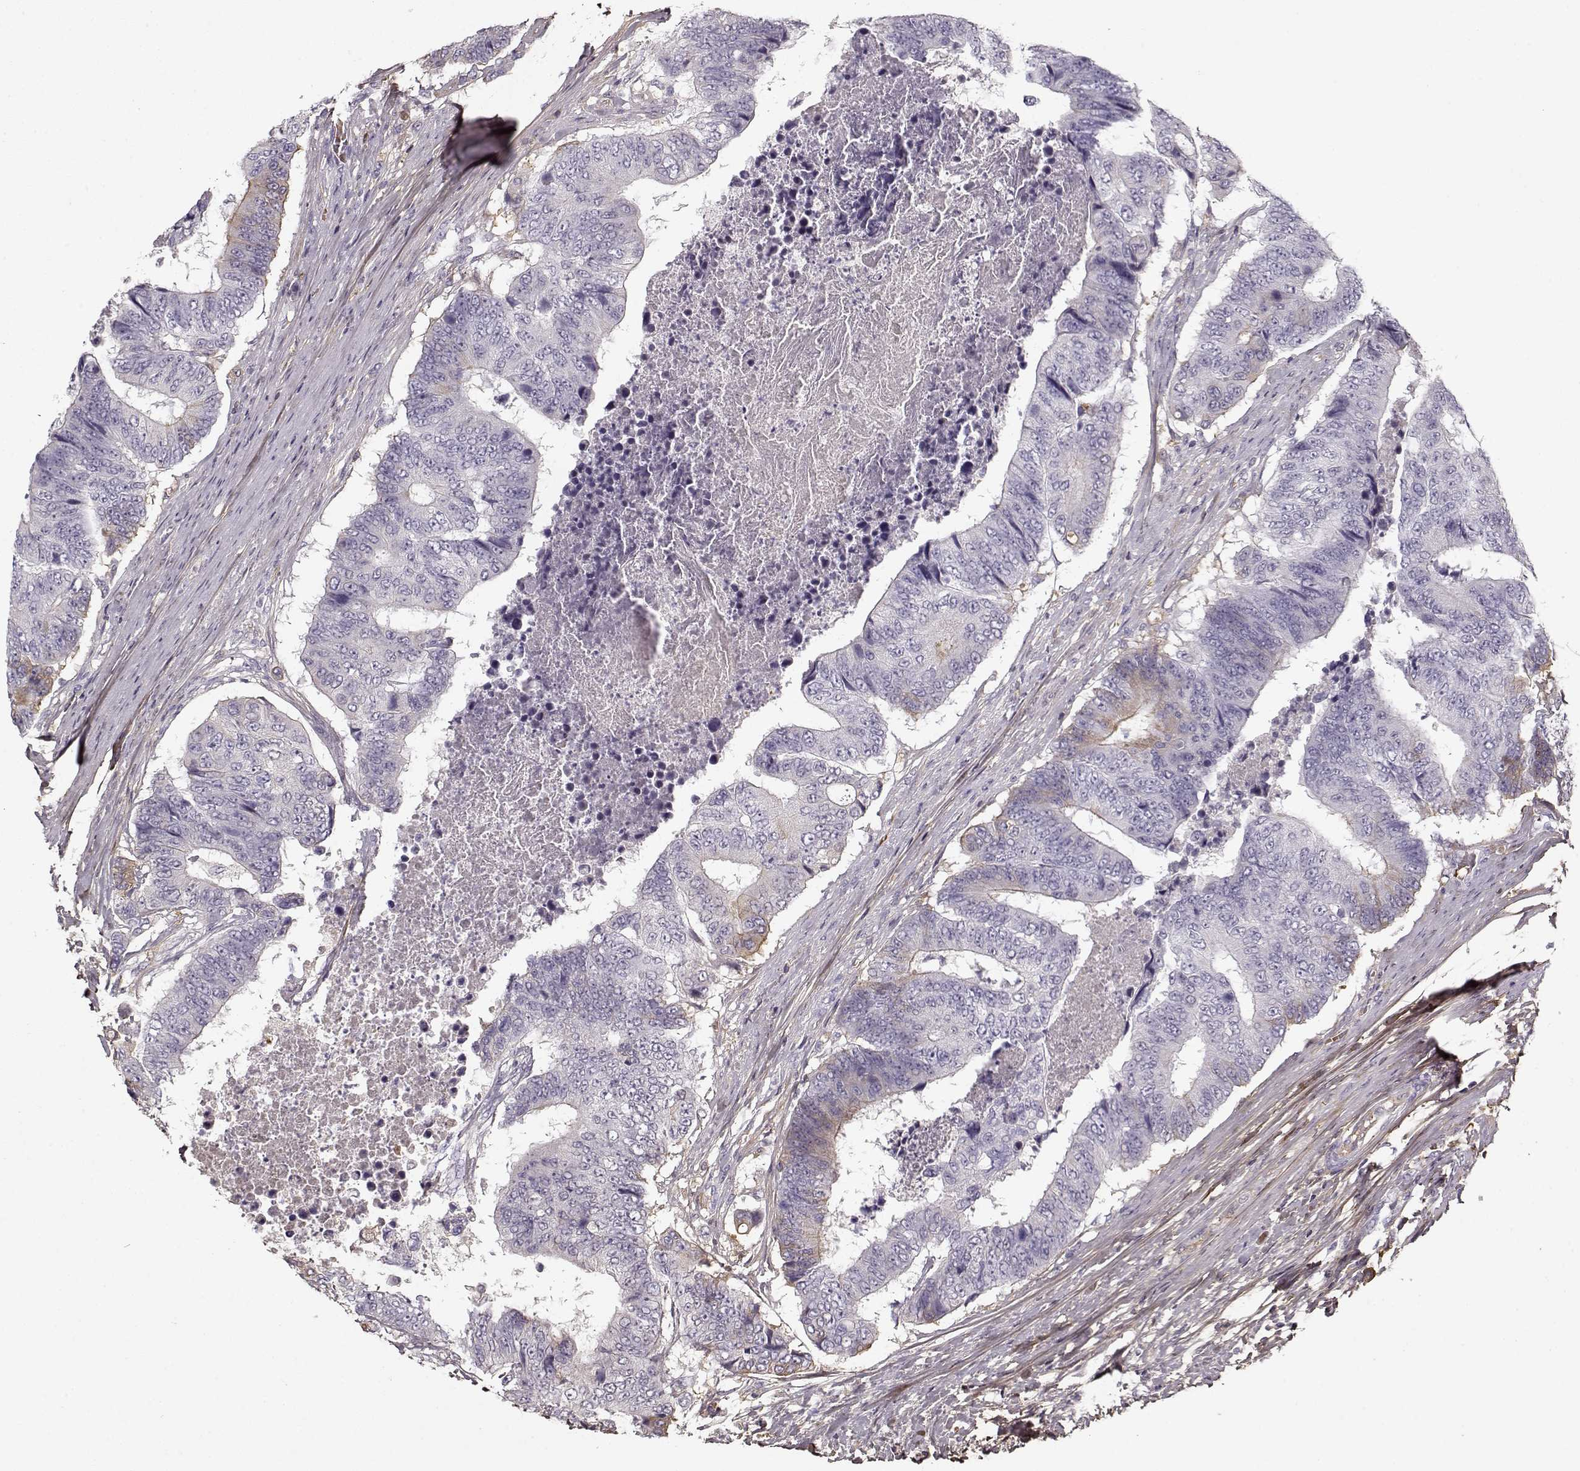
{"staining": {"intensity": "negative", "quantity": "none", "location": "none"}, "tissue": "colorectal cancer", "cell_type": "Tumor cells", "image_type": "cancer", "snomed": [{"axis": "morphology", "description": "Adenocarcinoma, NOS"}, {"axis": "topography", "description": "Colon"}], "caption": "A high-resolution image shows IHC staining of colorectal cancer, which displays no significant expression in tumor cells.", "gene": "LUM", "patient": {"sex": "female", "age": 48}}